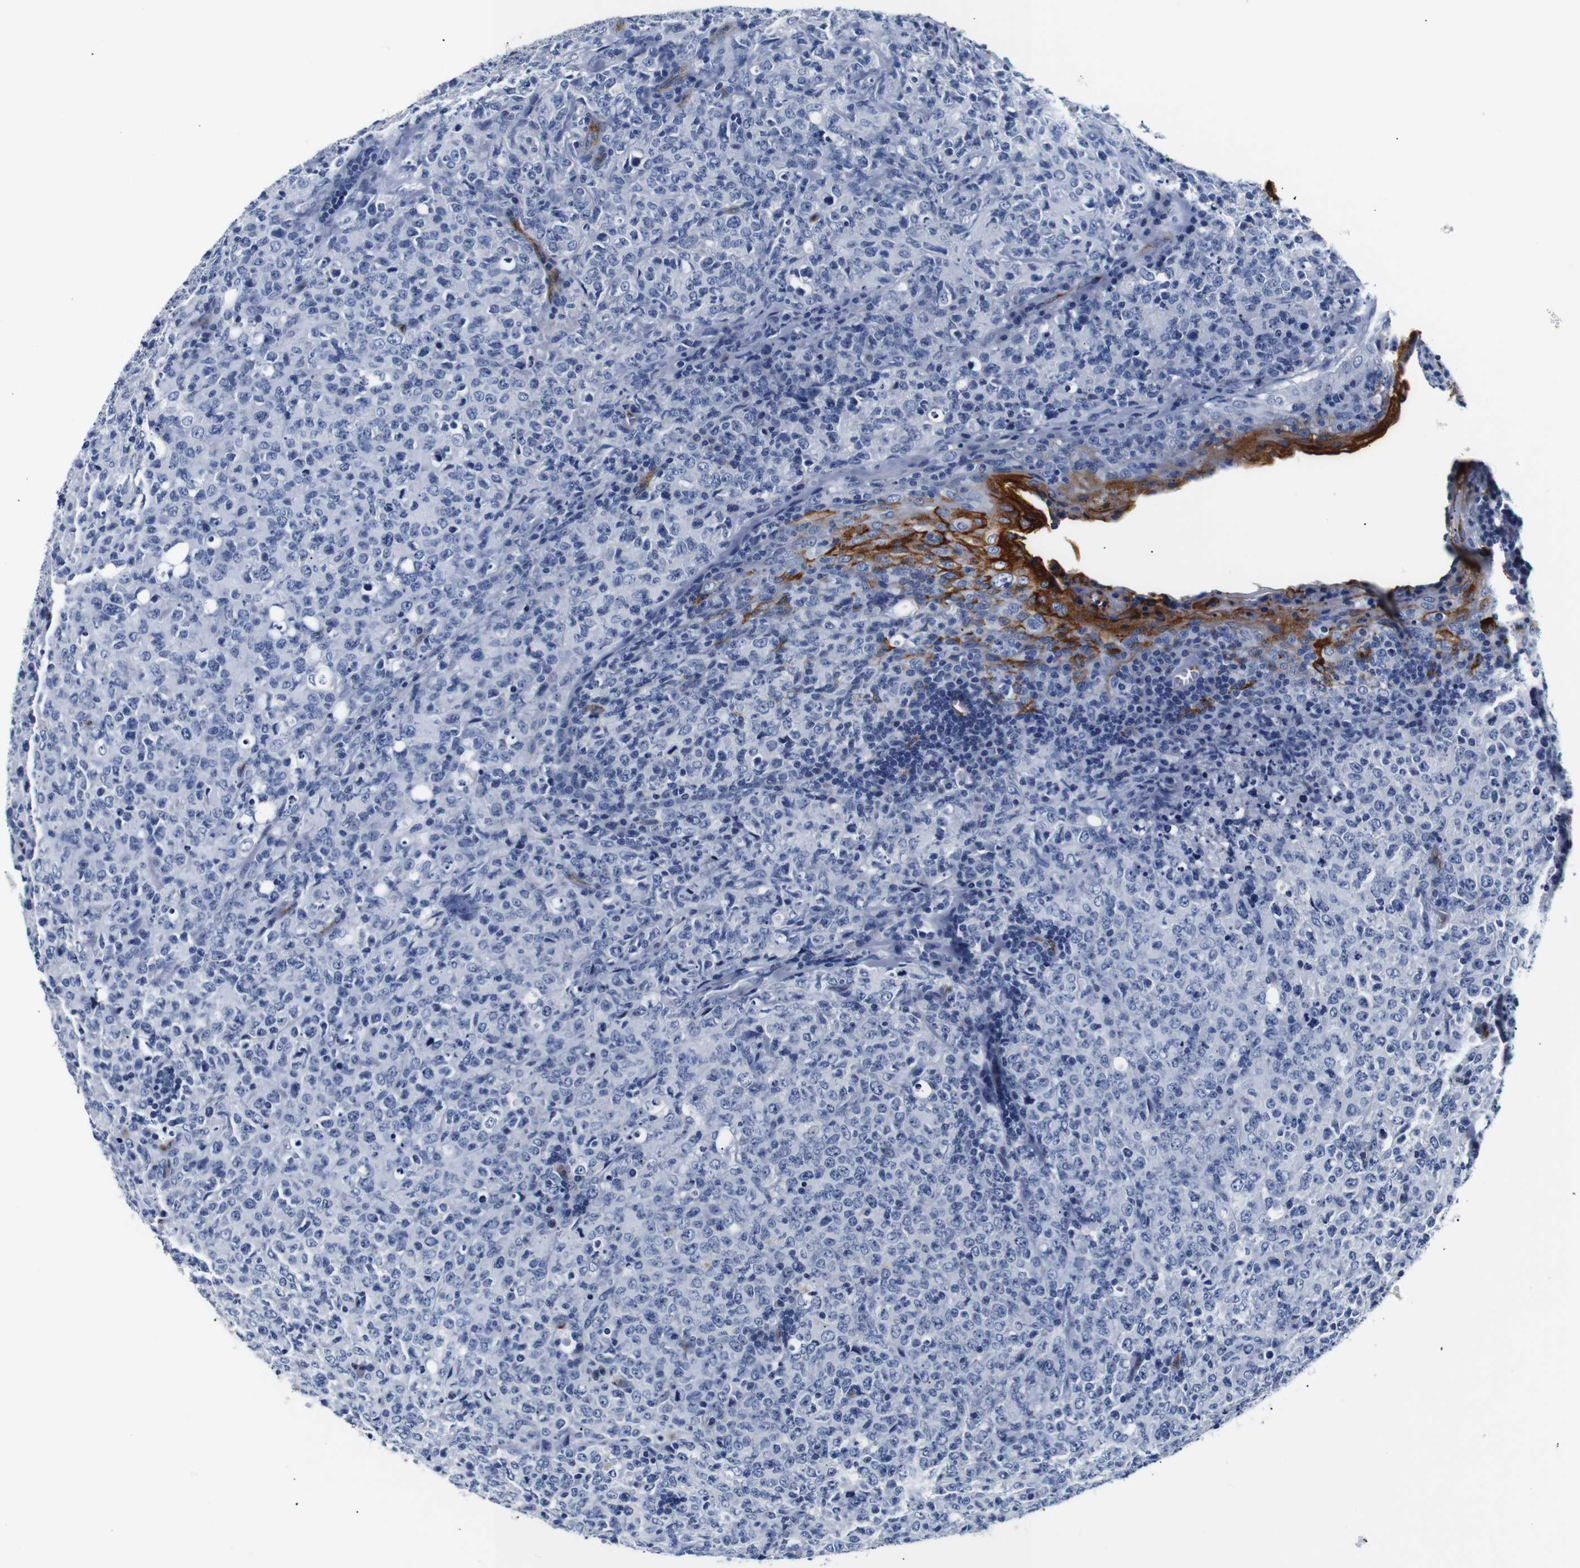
{"staining": {"intensity": "negative", "quantity": "none", "location": "none"}, "tissue": "lymphoma", "cell_type": "Tumor cells", "image_type": "cancer", "snomed": [{"axis": "morphology", "description": "Malignant lymphoma, non-Hodgkin's type, High grade"}, {"axis": "topography", "description": "Tonsil"}], "caption": "Protein analysis of lymphoma demonstrates no significant expression in tumor cells.", "gene": "MUC4", "patient": {"sex": "female", "age": 36}}